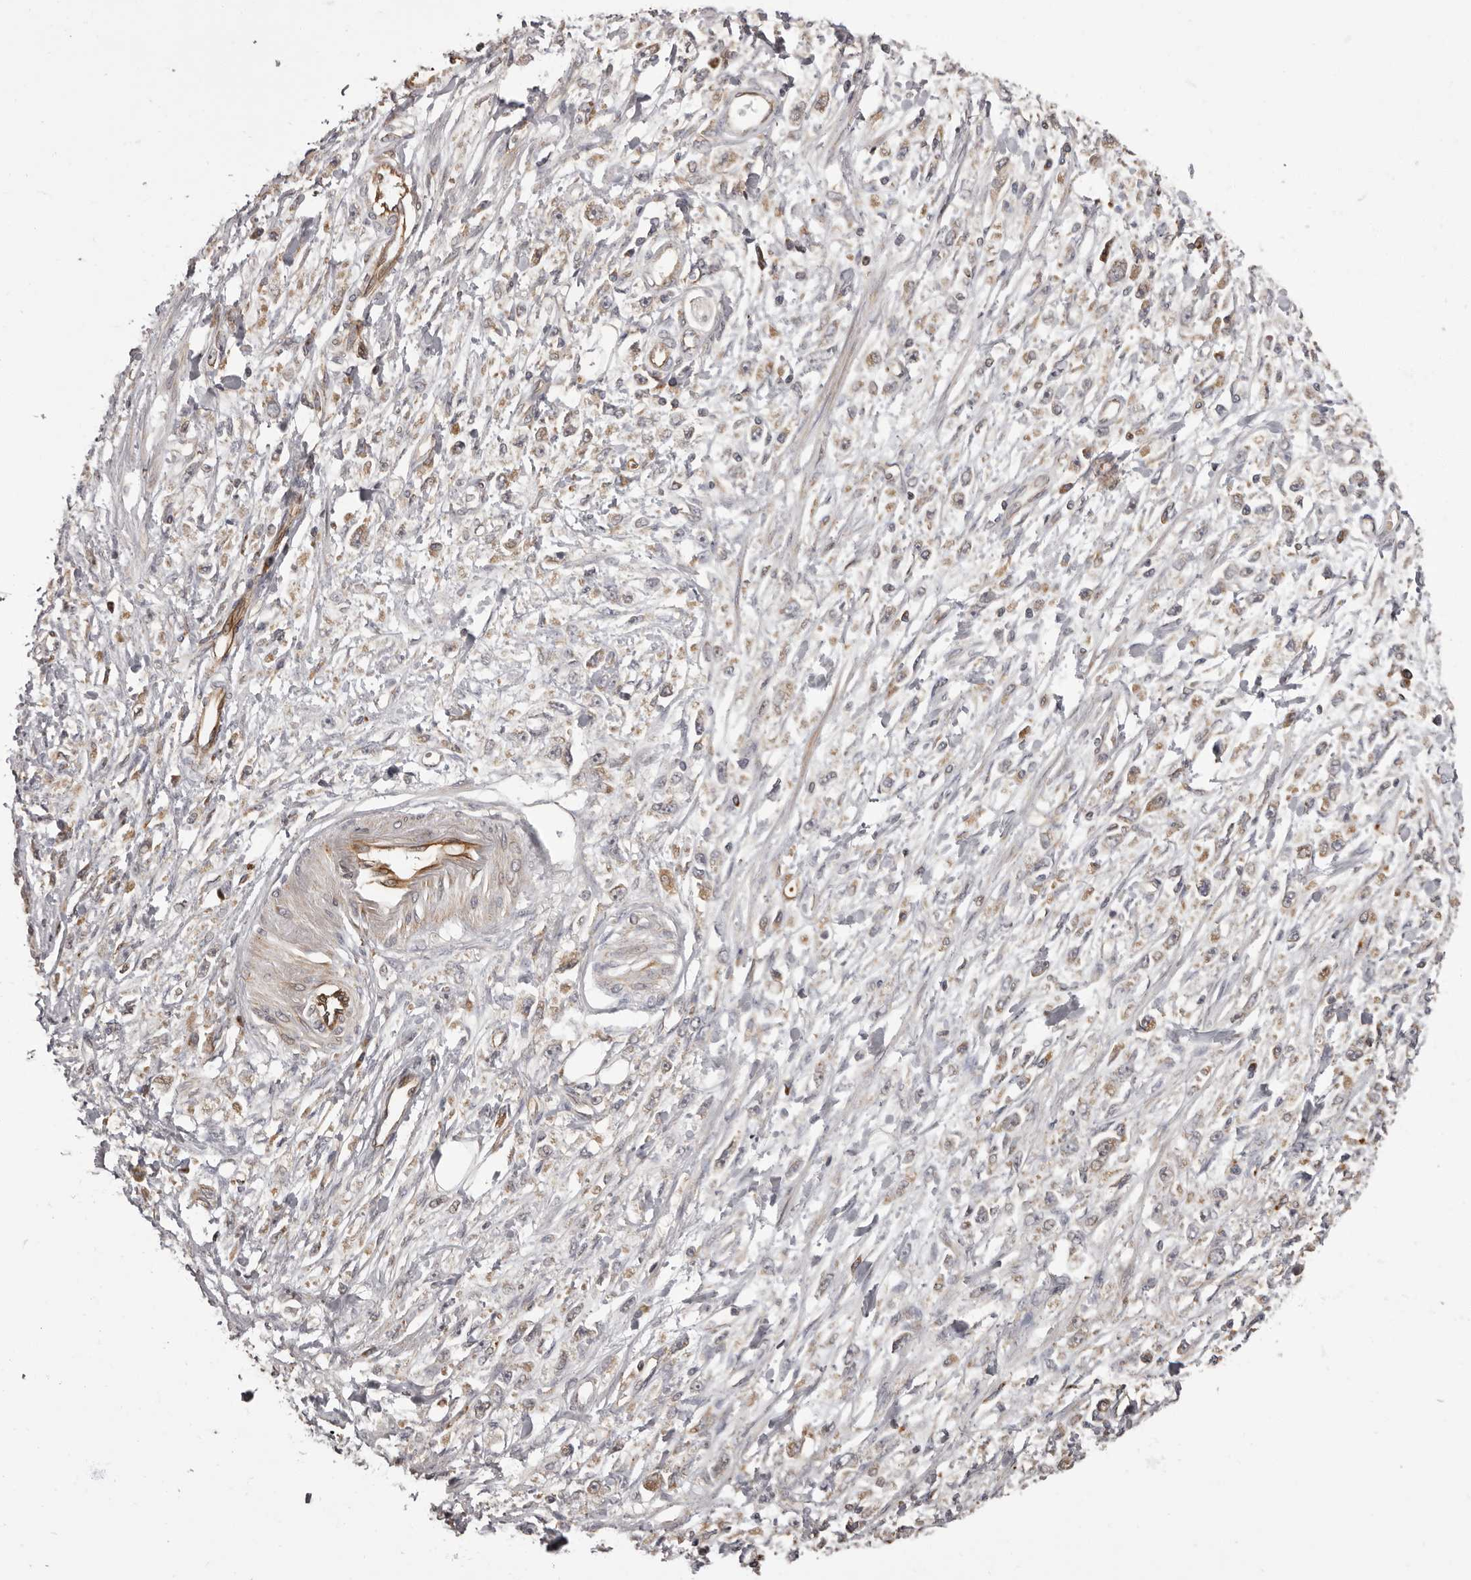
{"staining": {"intensity": "weak", "quantity": "25%-75%", "location": "cytoplasmic/membranous"}, "tissue": "stomach cancer", "cell_type": "Tumor cells", "image_type": "cancer", "snomed": [{"axis": "morphology", "description": "Adenocarcinoma, NOS"}, {"axis": "topography", "description": "Stomach"}], "caption": "Immunohistochemistry (DAB (3,3'-diaminobenzidine)) staining of human stomach cancer displays weak cytoplasmic/membranous protein staining in approximately 25%-75% of tumor cells. (DAB (3,3'-diaminobenzidine) IHC, brown staining for protein, blue staining for nuclei).", "gene": "ADCY2", "patient": {"sex": "female", "age": 59}}